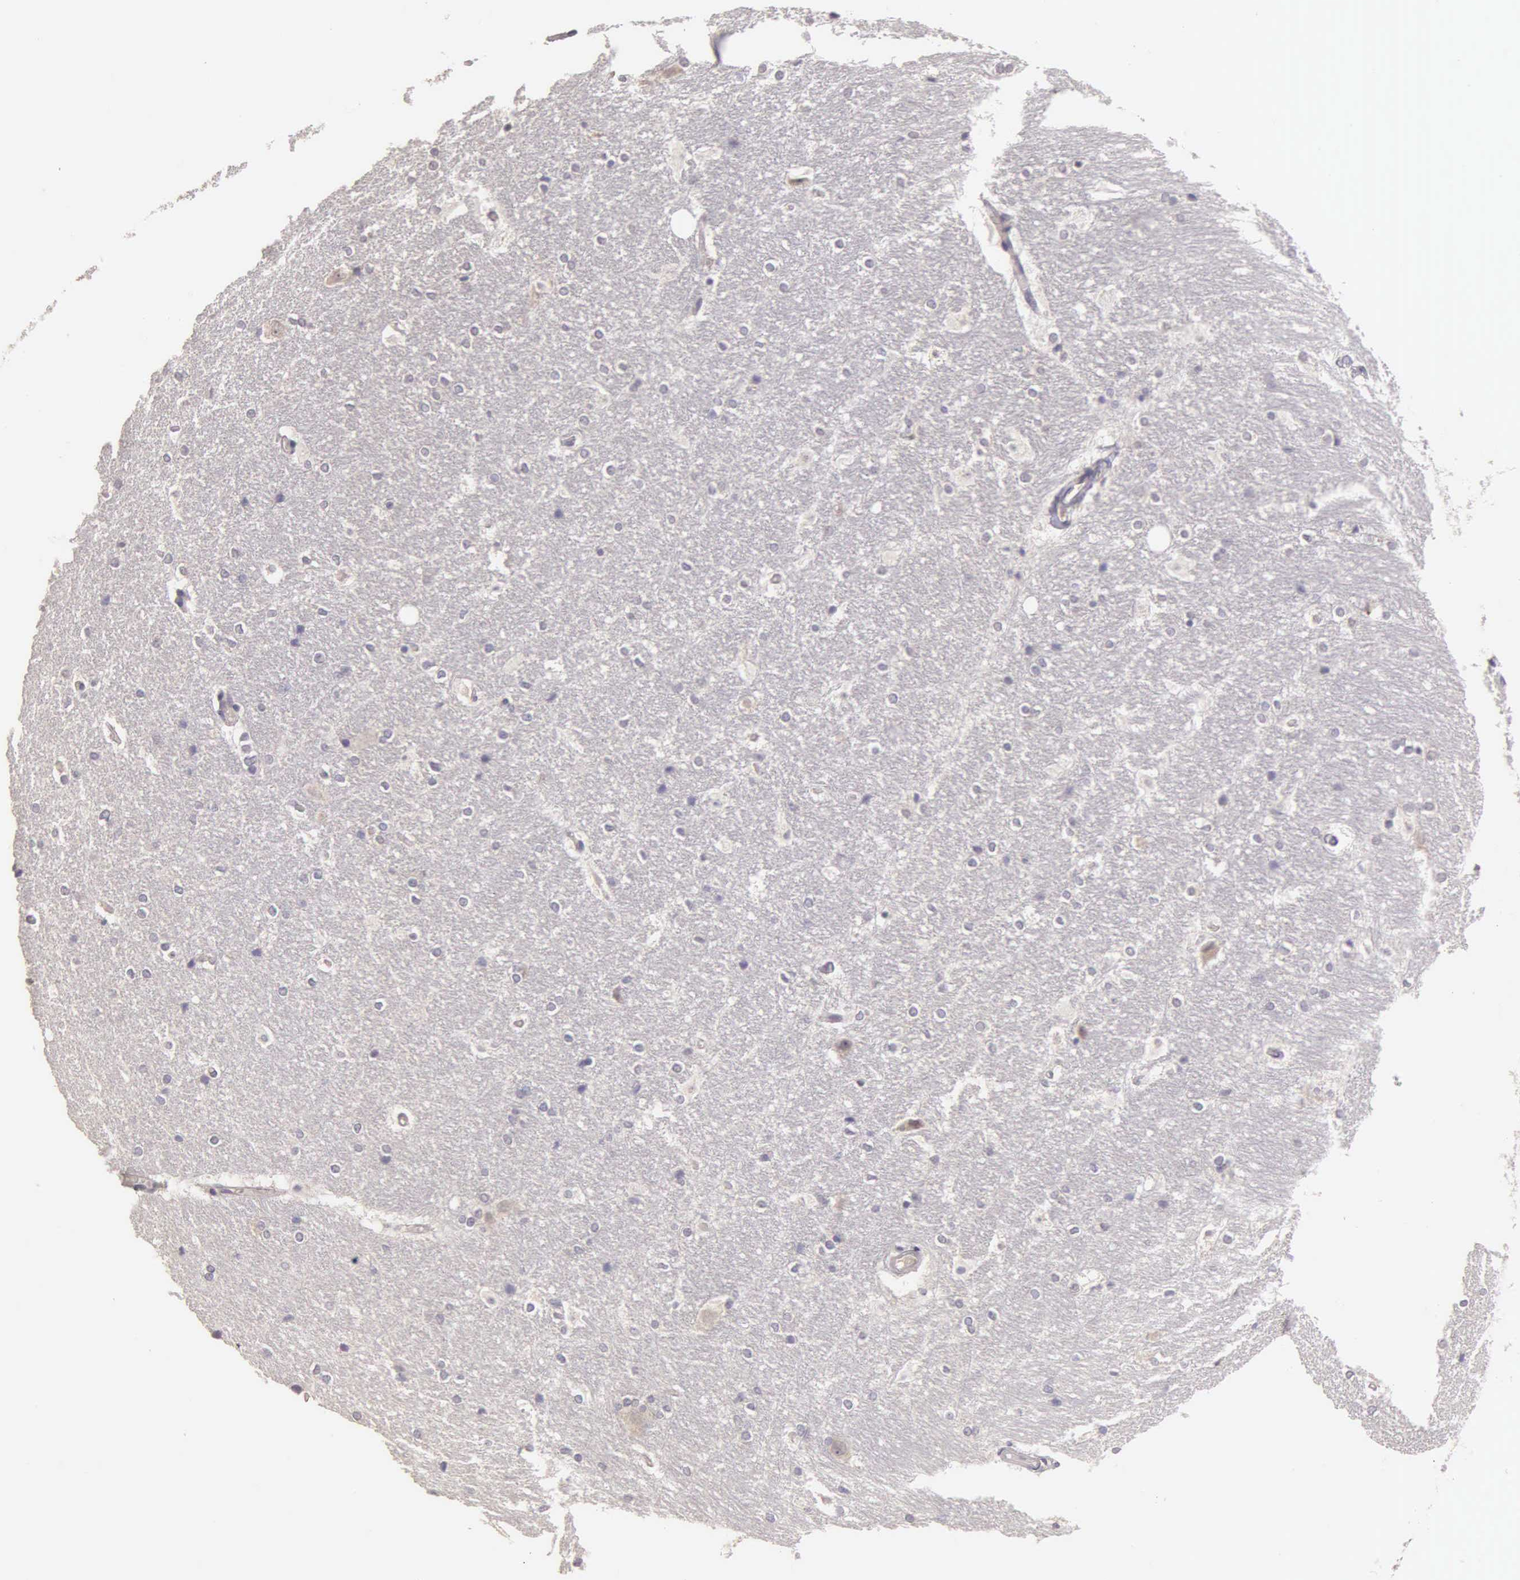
{"staining": {"intensity": "negative", "quantity": "none", "location": "none"}, "tissue": "hippocampus", "cell_type": "Glial cells", "image_type": "normal", "snomed": [{"axis": "morphology", "description": "Normal tissue, NOS"}, {"axis": "topography", "description": "Hippocampus"}], "caption": "Immunohistochemistry (IHC) of normal human hippocampus exhibits no positivity in glial cells.", "gene": "ESR1", "patient": {"sex": "female", "age": 19}}